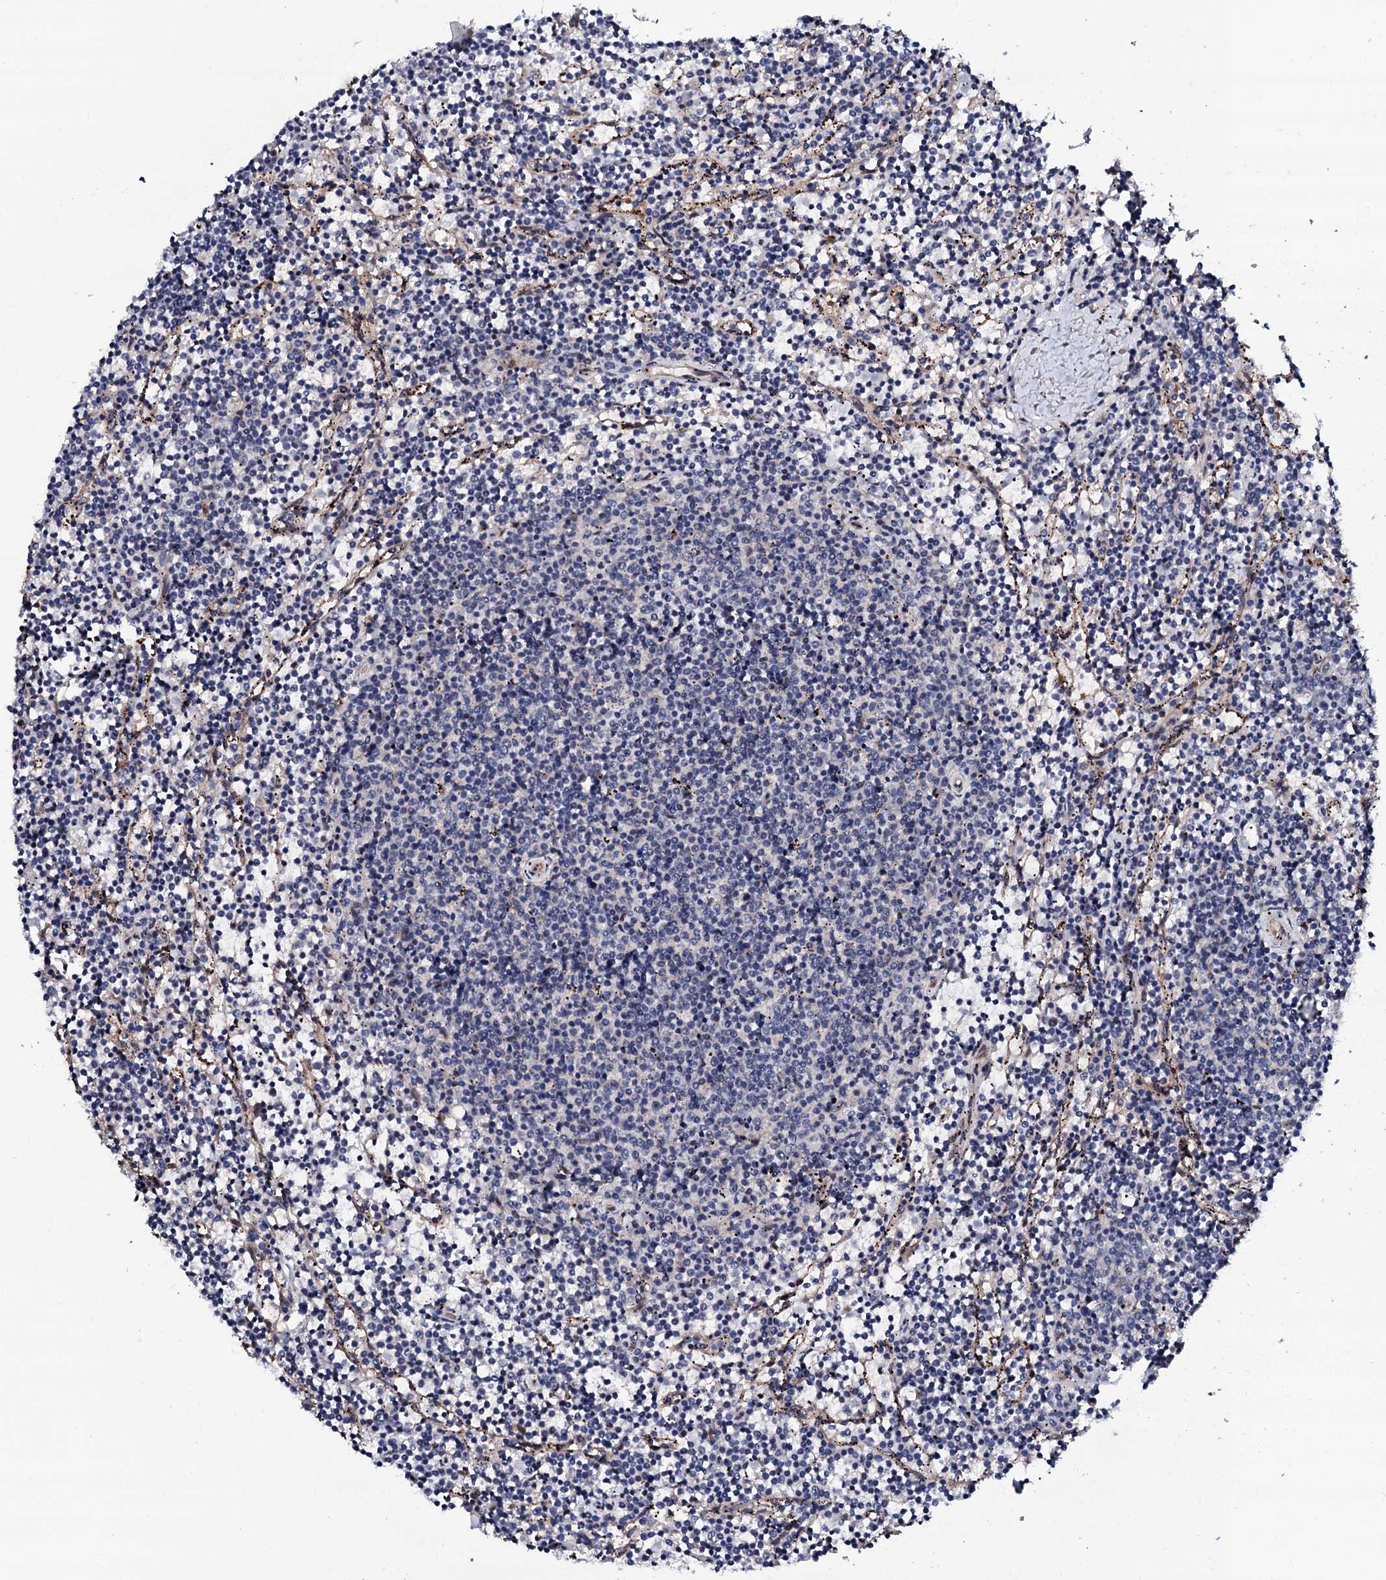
{"staining": {"intensity": "negative", "quantity": "none", "location": "none"}, "tissue": "lymphoma", "cell_type": "Tumor cells", "image_type": "cancer", "snomed": [{"axis": "morphology", "description": "Malignant lymphoma, non-Hodgkin's type, Low grade"}, {"axis": "topography", "description": "Spleen"}], "caption": "Tumor cells show no significant protein expression in lymphoma.", "gene": "CIAO2A", "patient": {"sex": "female", "age": 50}}